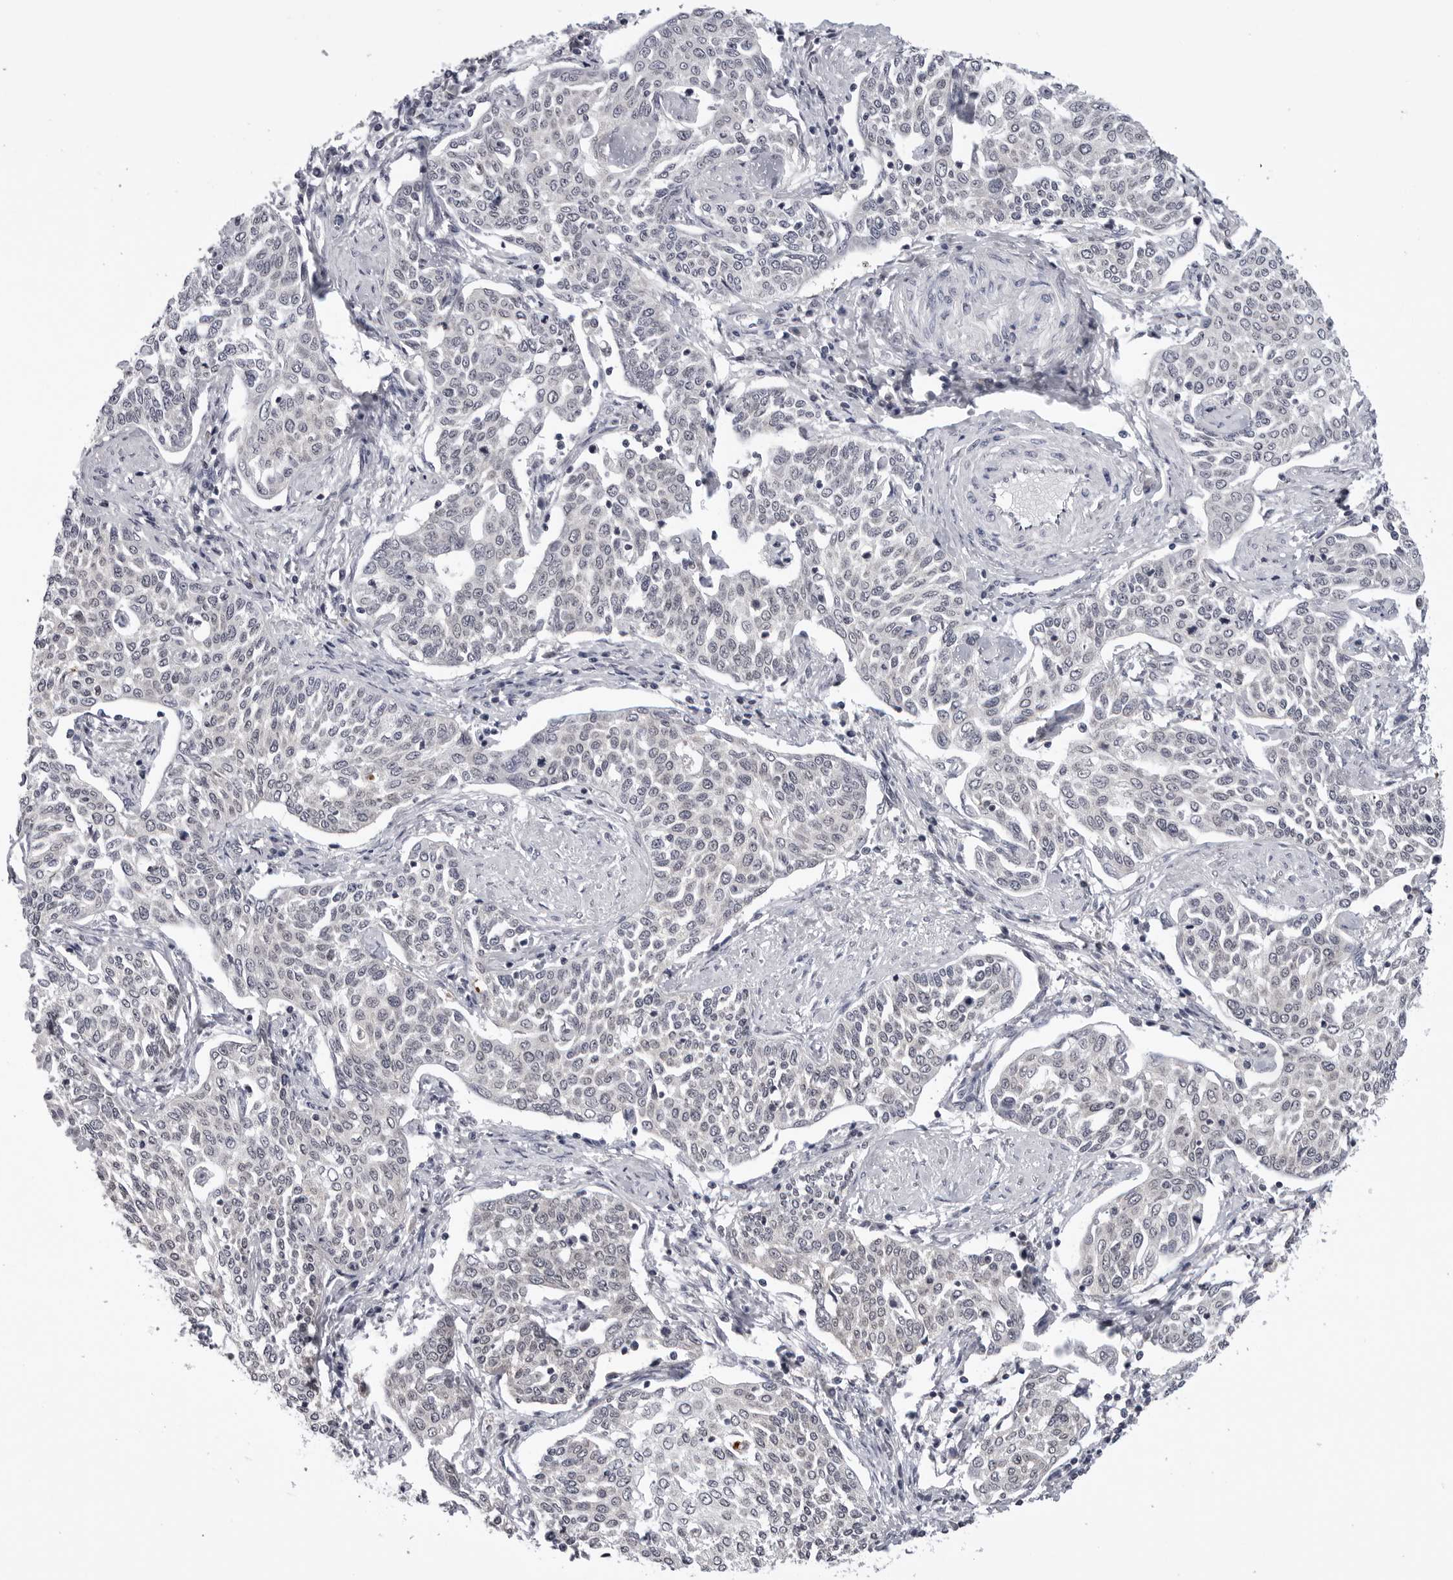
{"staining": {"intensity": "negative", "quantity": "none", "location": "none"}, "tissue": "cervical cancer", "cell_type": "Tumor cells", "image_type": "cancer", "snomed": [{"axis": "morphology", "description": "Squamous cell carcinoma, NOS"}, {"axis": "topography", "description": "Cervix"}], "caption": "There is no significant expression in tumor cells of cervical squamous cell carcinoma.", "gene": "CDK20", "patient": {"sex": "female", "age": 34}}